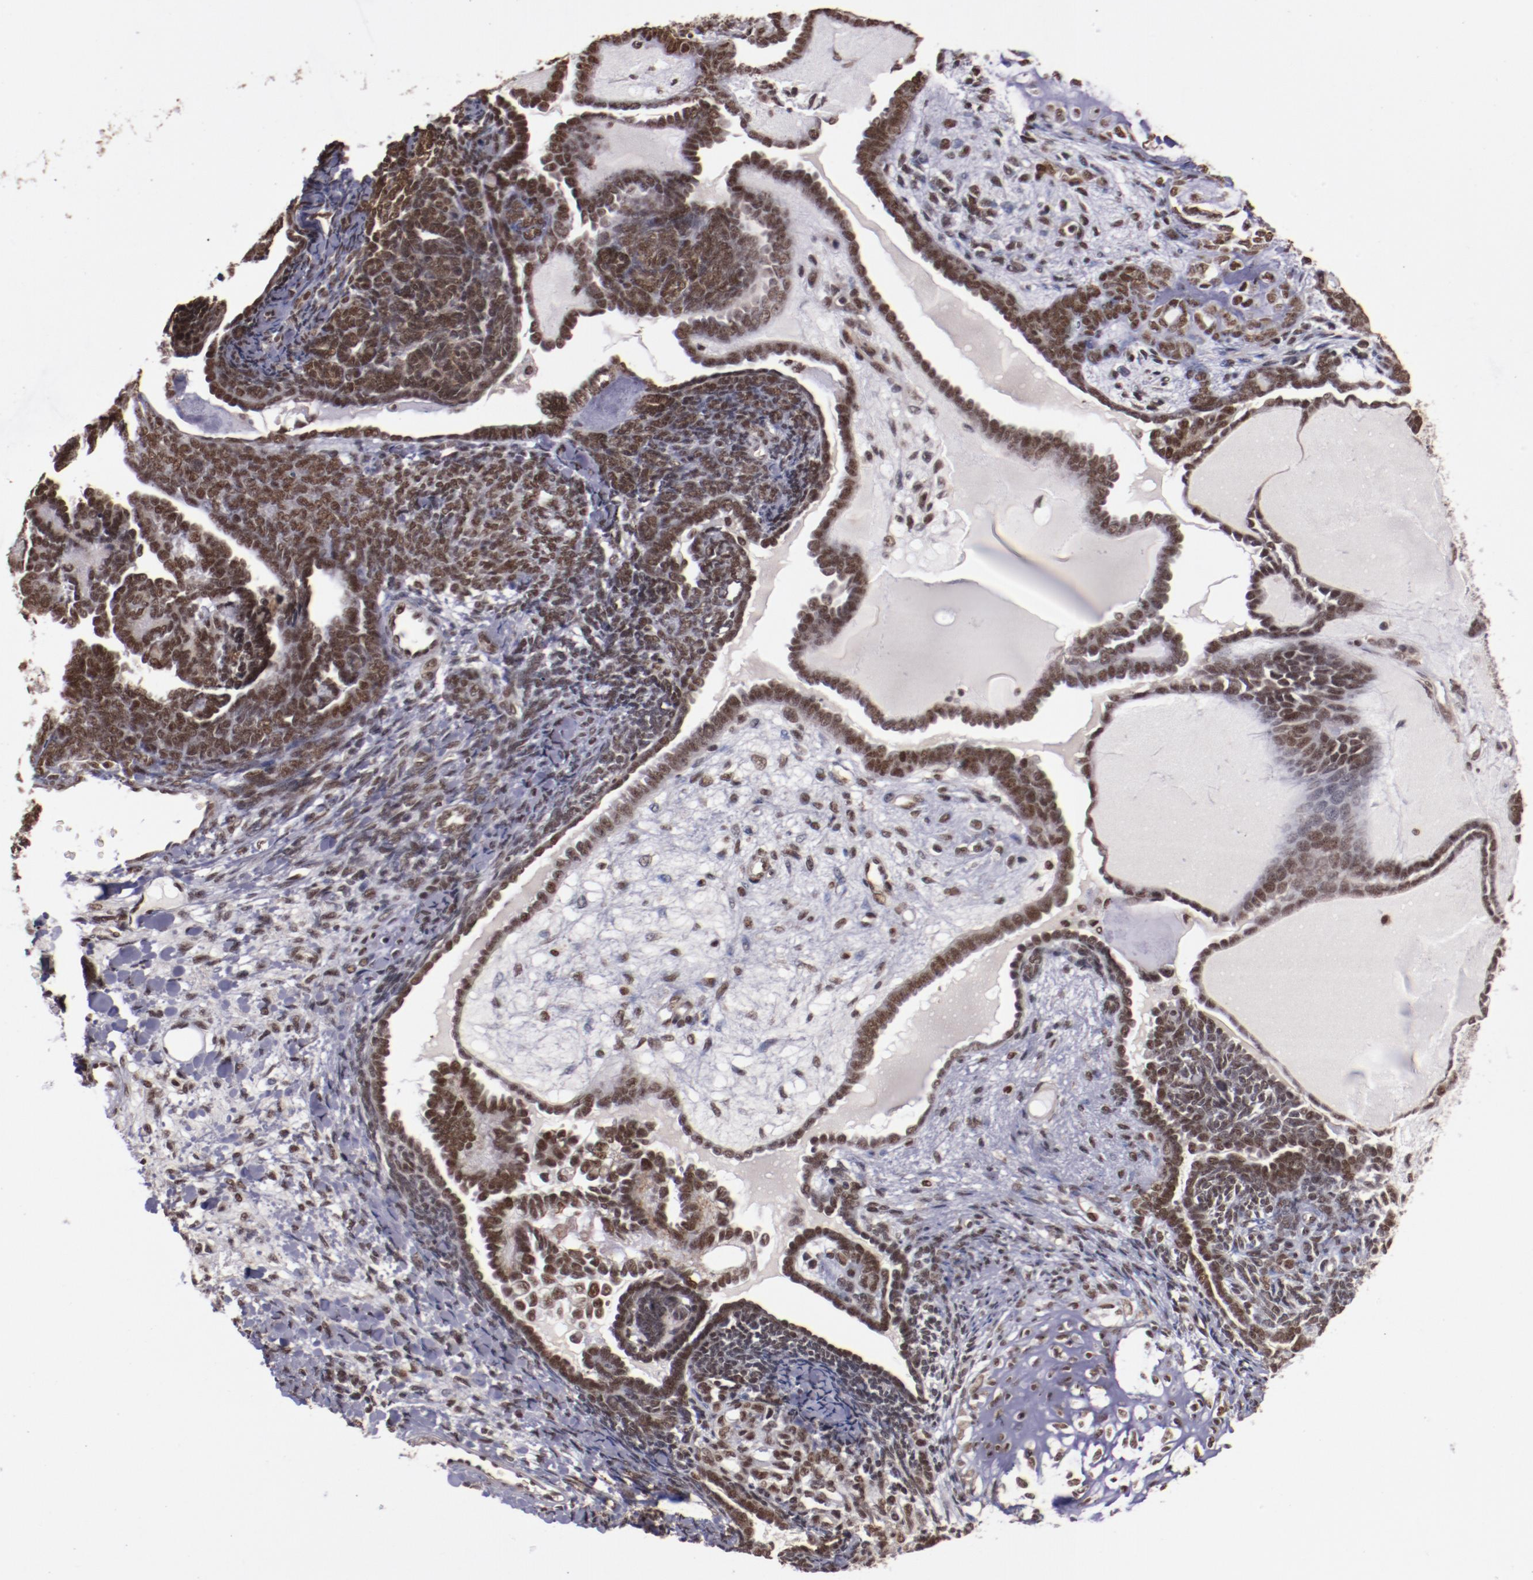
{"staining": {"intensity": "weak", "quantity": "25%-75%", "location": "nuclear"}, "tissue": "endometrial cancer", "cell_type": "Tumor cells", "image_type": "cancer", "snomed": [{"axis": "morphology", "description": "Neoplasm, malignant, NOS"}, {"axis": "topography", "description": "Endometrium"}], "caption": "Weak nuclear expression is present in about 25%-75% of tumor cells in endometrial cancer (malignant neoplasm). (DAB IHC, brown staining for protein, blue staining for nuclei).", "gene": "STAG2", "patient": {"sex": "female", "age": 74}}